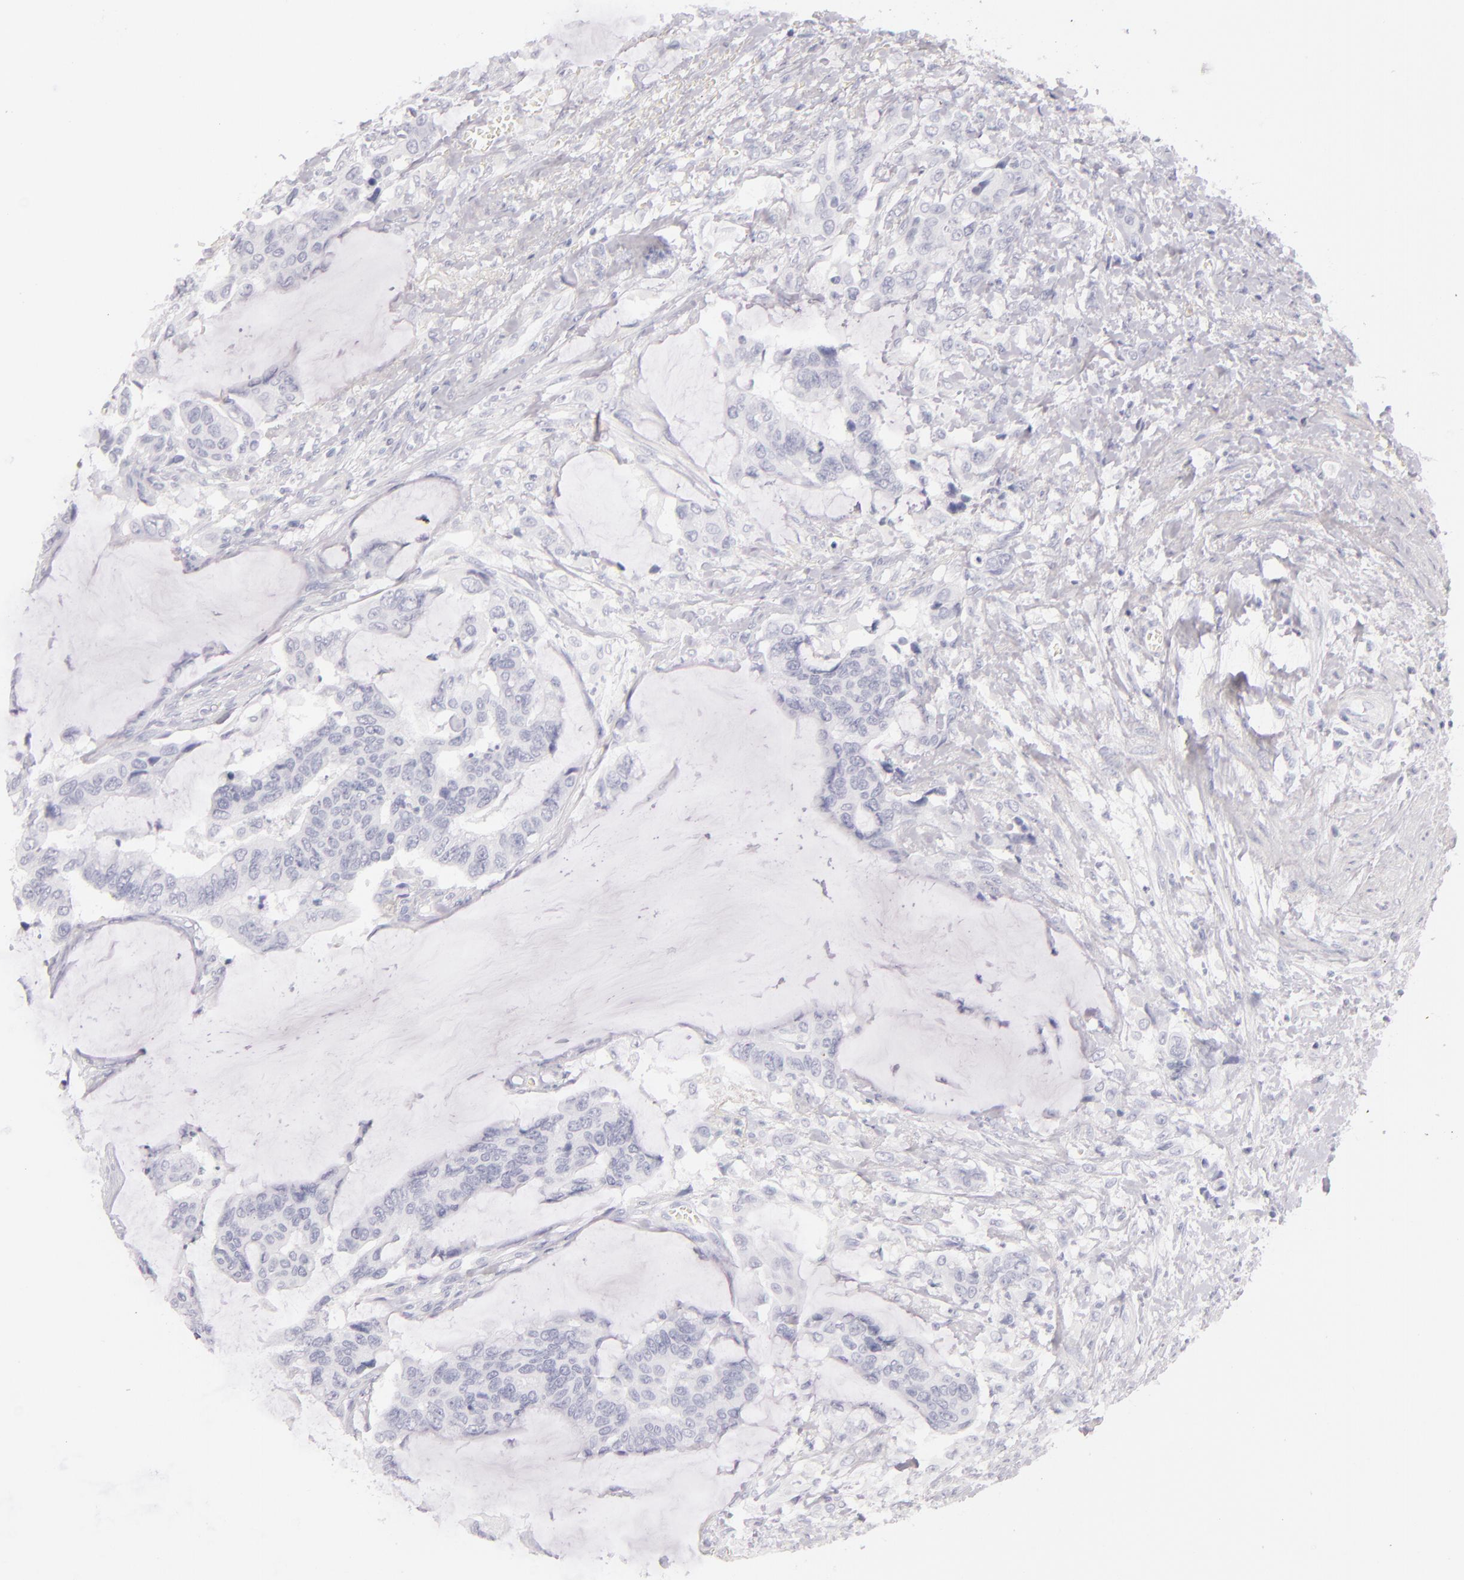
{"staining": {"intensity": "negative", "quantity": "none", "location": "none"}, "tissue": "colorectal cancer", "cell_type": "Tumor cells", "image_type": "cancer", "snomed": [{"axis": "morphology", "description": "Adenocarcinoma, NOS"}, {"axis": "topography", "description": "Rectum"}], "caption": "Immunohistochemistry histopathology image of human colorectal cancer (adenocarcinoma) stained for a protein (brown), which exhibits no expression in tumor cells. Brightfield microscopy of IHC stained with DAB (brown) and hematoxylin (blue), captured at high magnification.", "gene": "FABP1", "patient": {"sex": "female", "age": 59}}